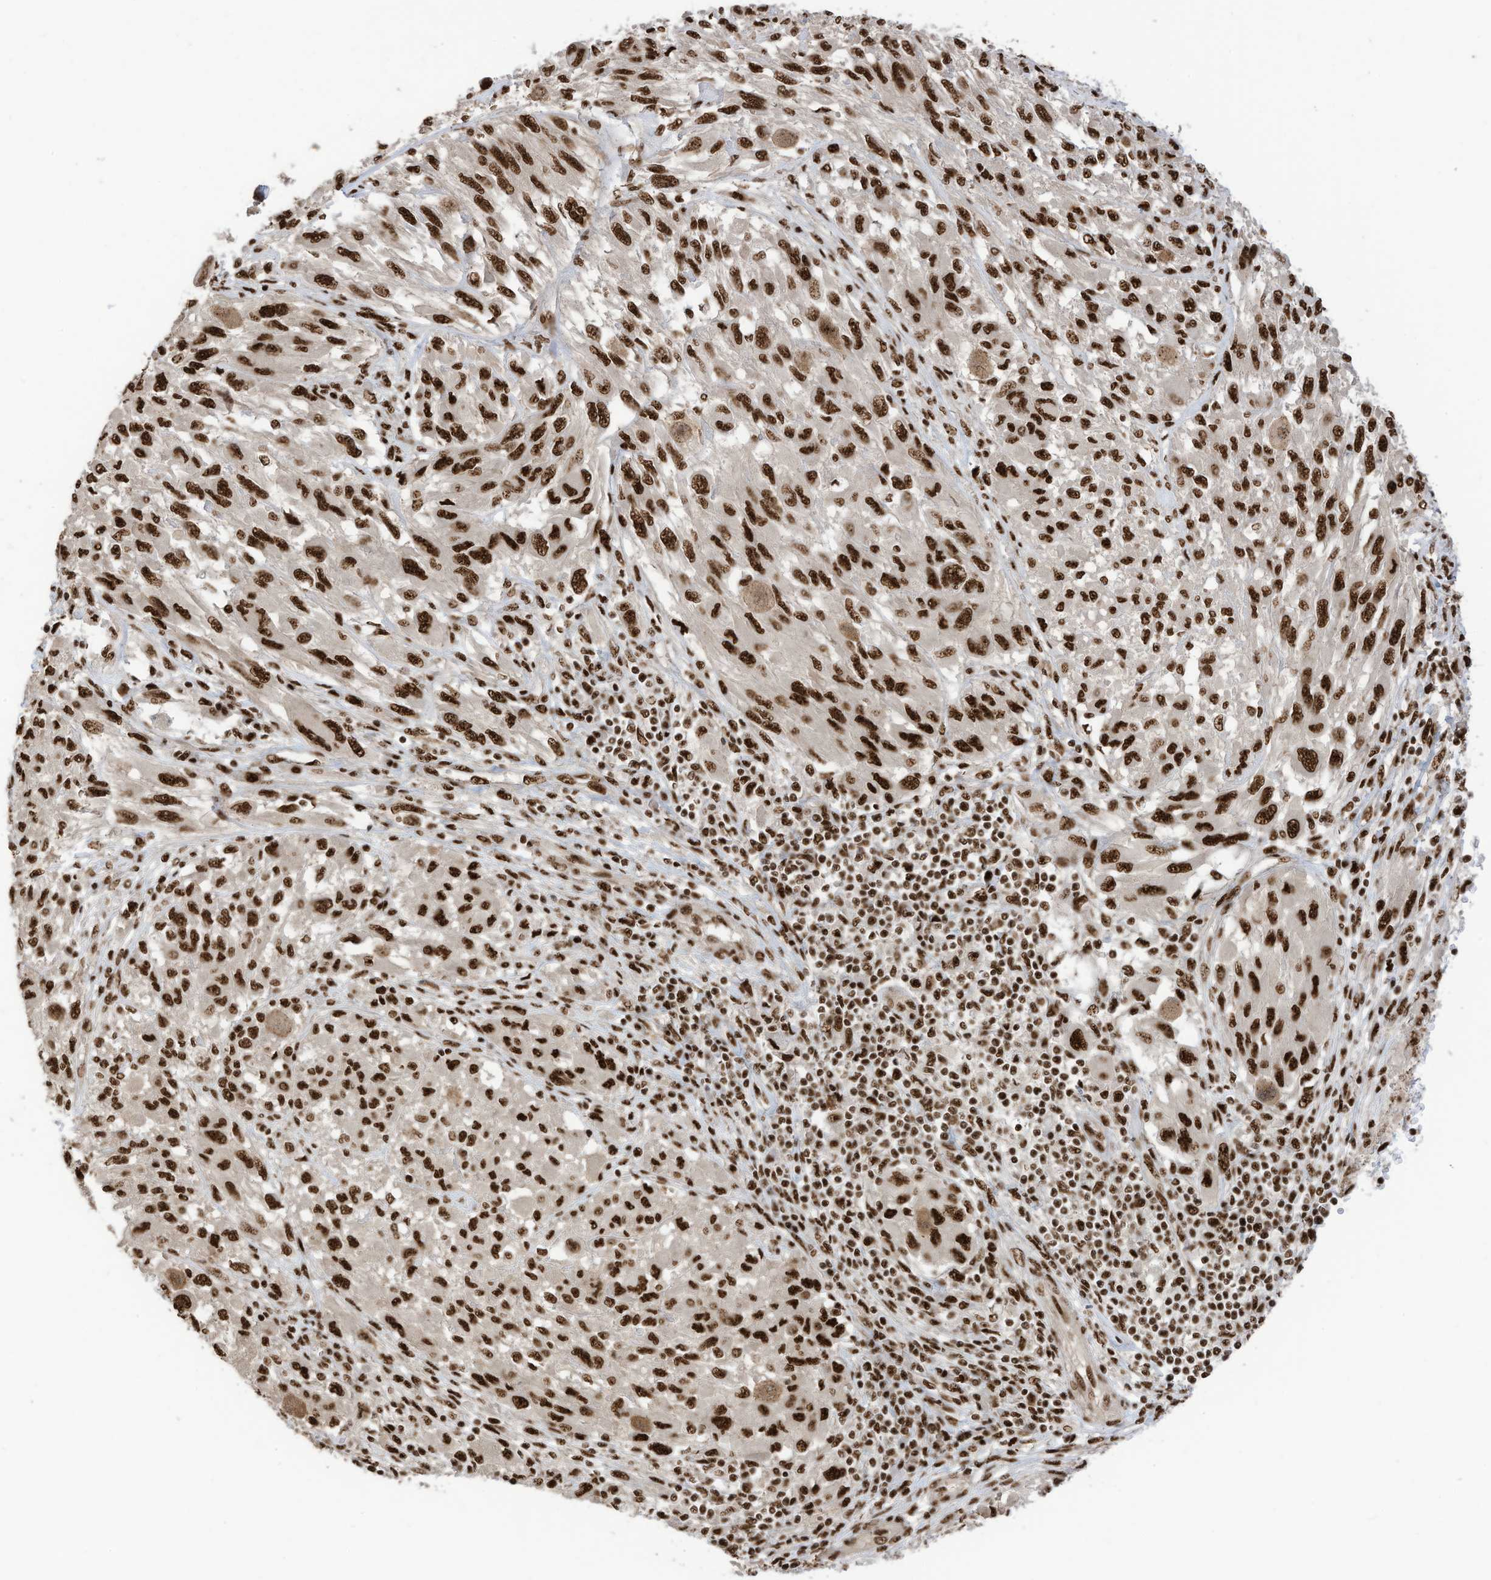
{"staining": {"intensity": "strong", "quantity": ">75%", "location": "nuclear"}, "tissue": "melanoma", "cell_type": "Tumor cells", "image_type": "cancer", "snomed": [{"axis": "morphology", "description": "Malignant melanoma, NOS"}, {"axis": "topography", "description": "Skin"}], "caption": "Human melanoma stained with a protein marker shows strong staining in tumor cells.", "gene": "SF3A3", "patient": {"sex": "female", "age": 91}}